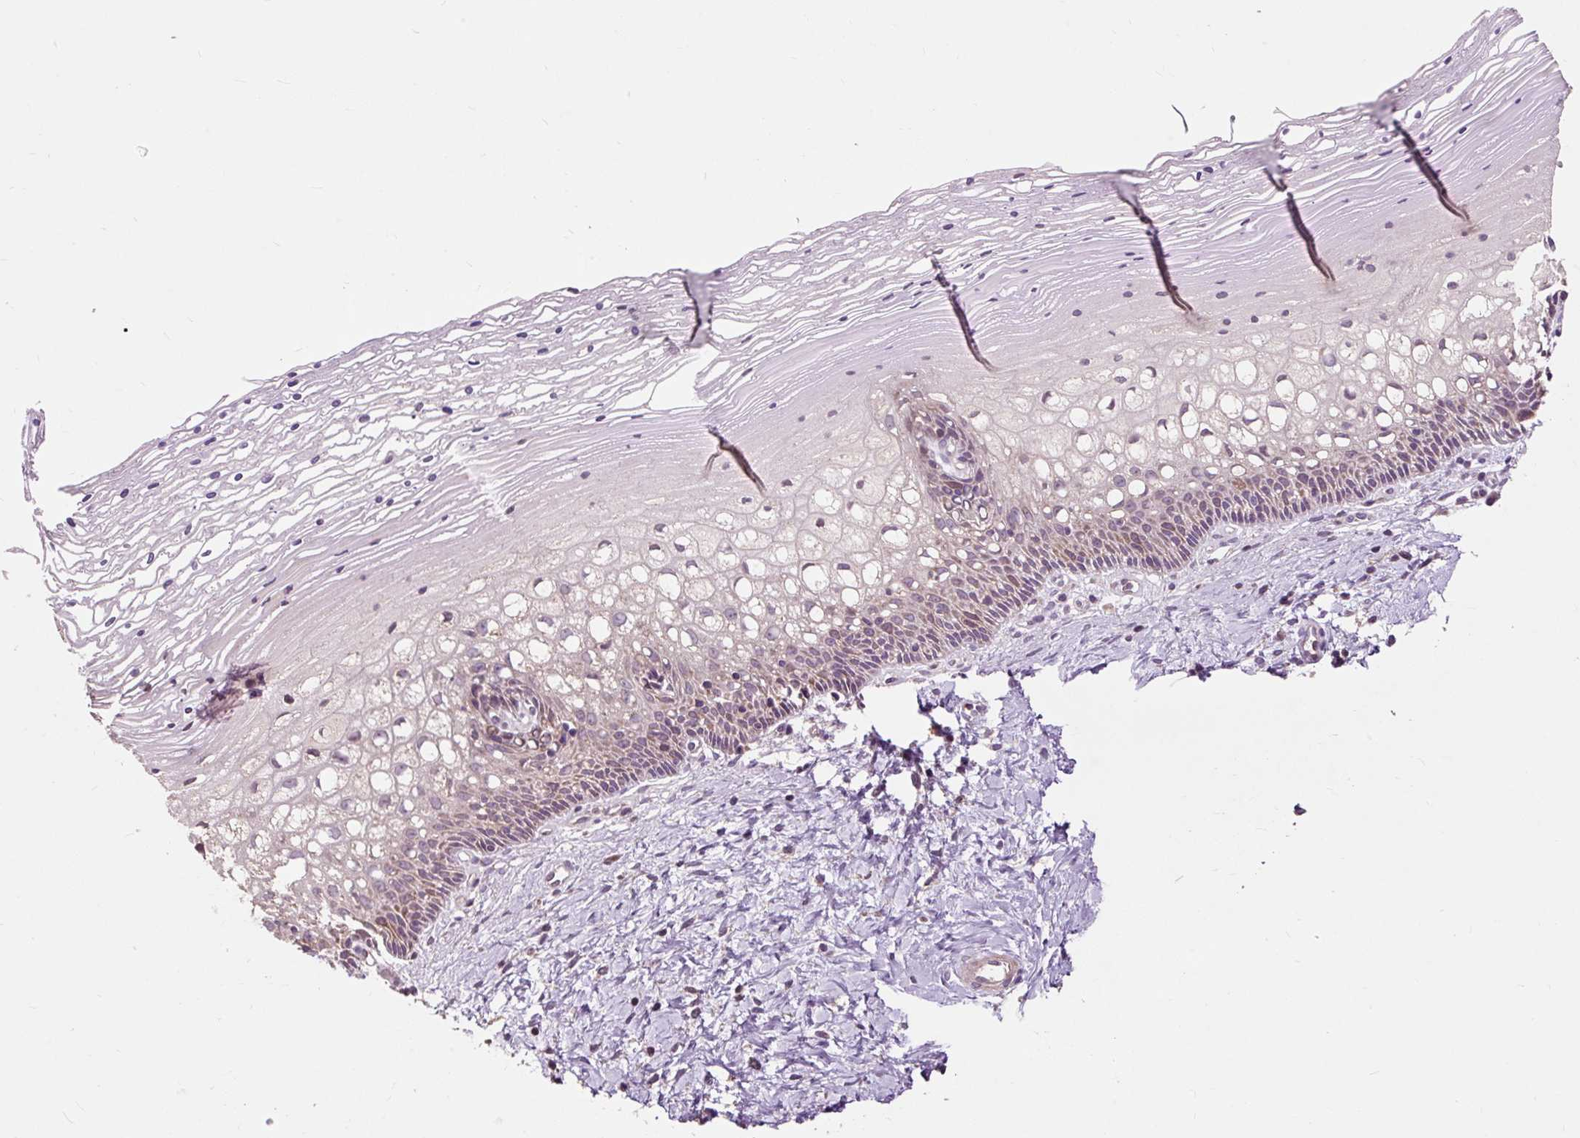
{"staining": {"intensity": "moderate", "quantity": "<25%", "location": "cytoplasmic/membranous"}, "tissue": "cervix", "cell_type": "Glandular cells", "image_type": "normal", "snomed": [{"axis": "morphology", "description": "Normal tissue, NOS"}, {"axis": "topography", "description": "Cervix"}], "caption": "Brown immunohistochemical staining in benign human cervix shows moderate cytoplasmic/membranous expression in about <25% of glandular cells.", "gene": "PRIMPOL", "patient": {"sex": "female", "age": 36}}